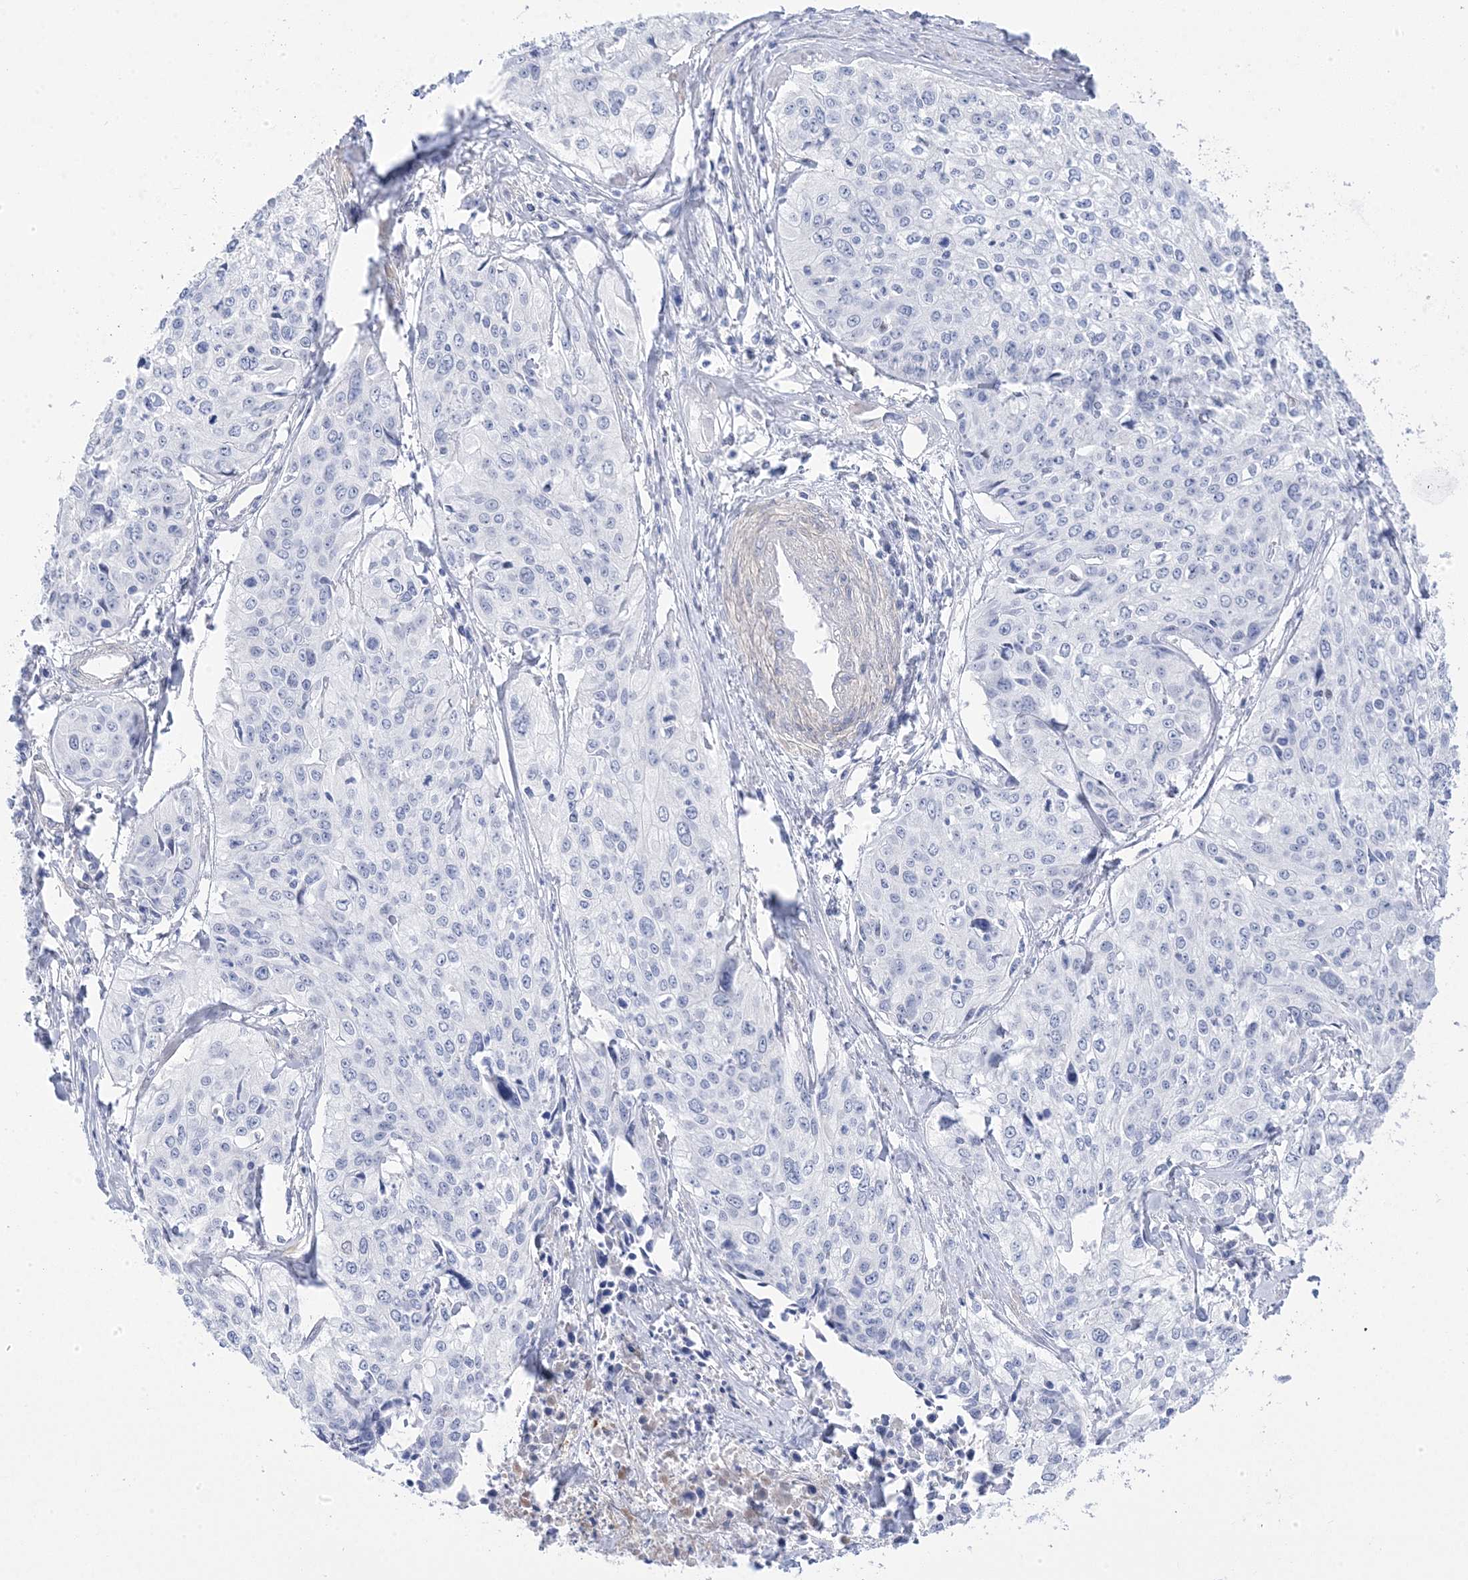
{"staining": {"intensity": "negative", "quantity": "none", "location": "none"}, "tissue": "cervical cancer", "cell_type": "Tumor cells", "image_type": "cancer", "snomed": [{"axis": "morphology", "description": "Squamous cell carcinoma, NOS"}, {"axis": "topography", "description": "Cervix"}], "caption": "IHC photomicrograph of neoplastic tissue: cervical cancer (squamous cell carcinoma) stained with DAB (3,3'-diaminobenzidine) demonstrates no significant protein staining in tumor cells.", "gene": "GTPBP6", "patient": {"sex": "female", "age": 31}}